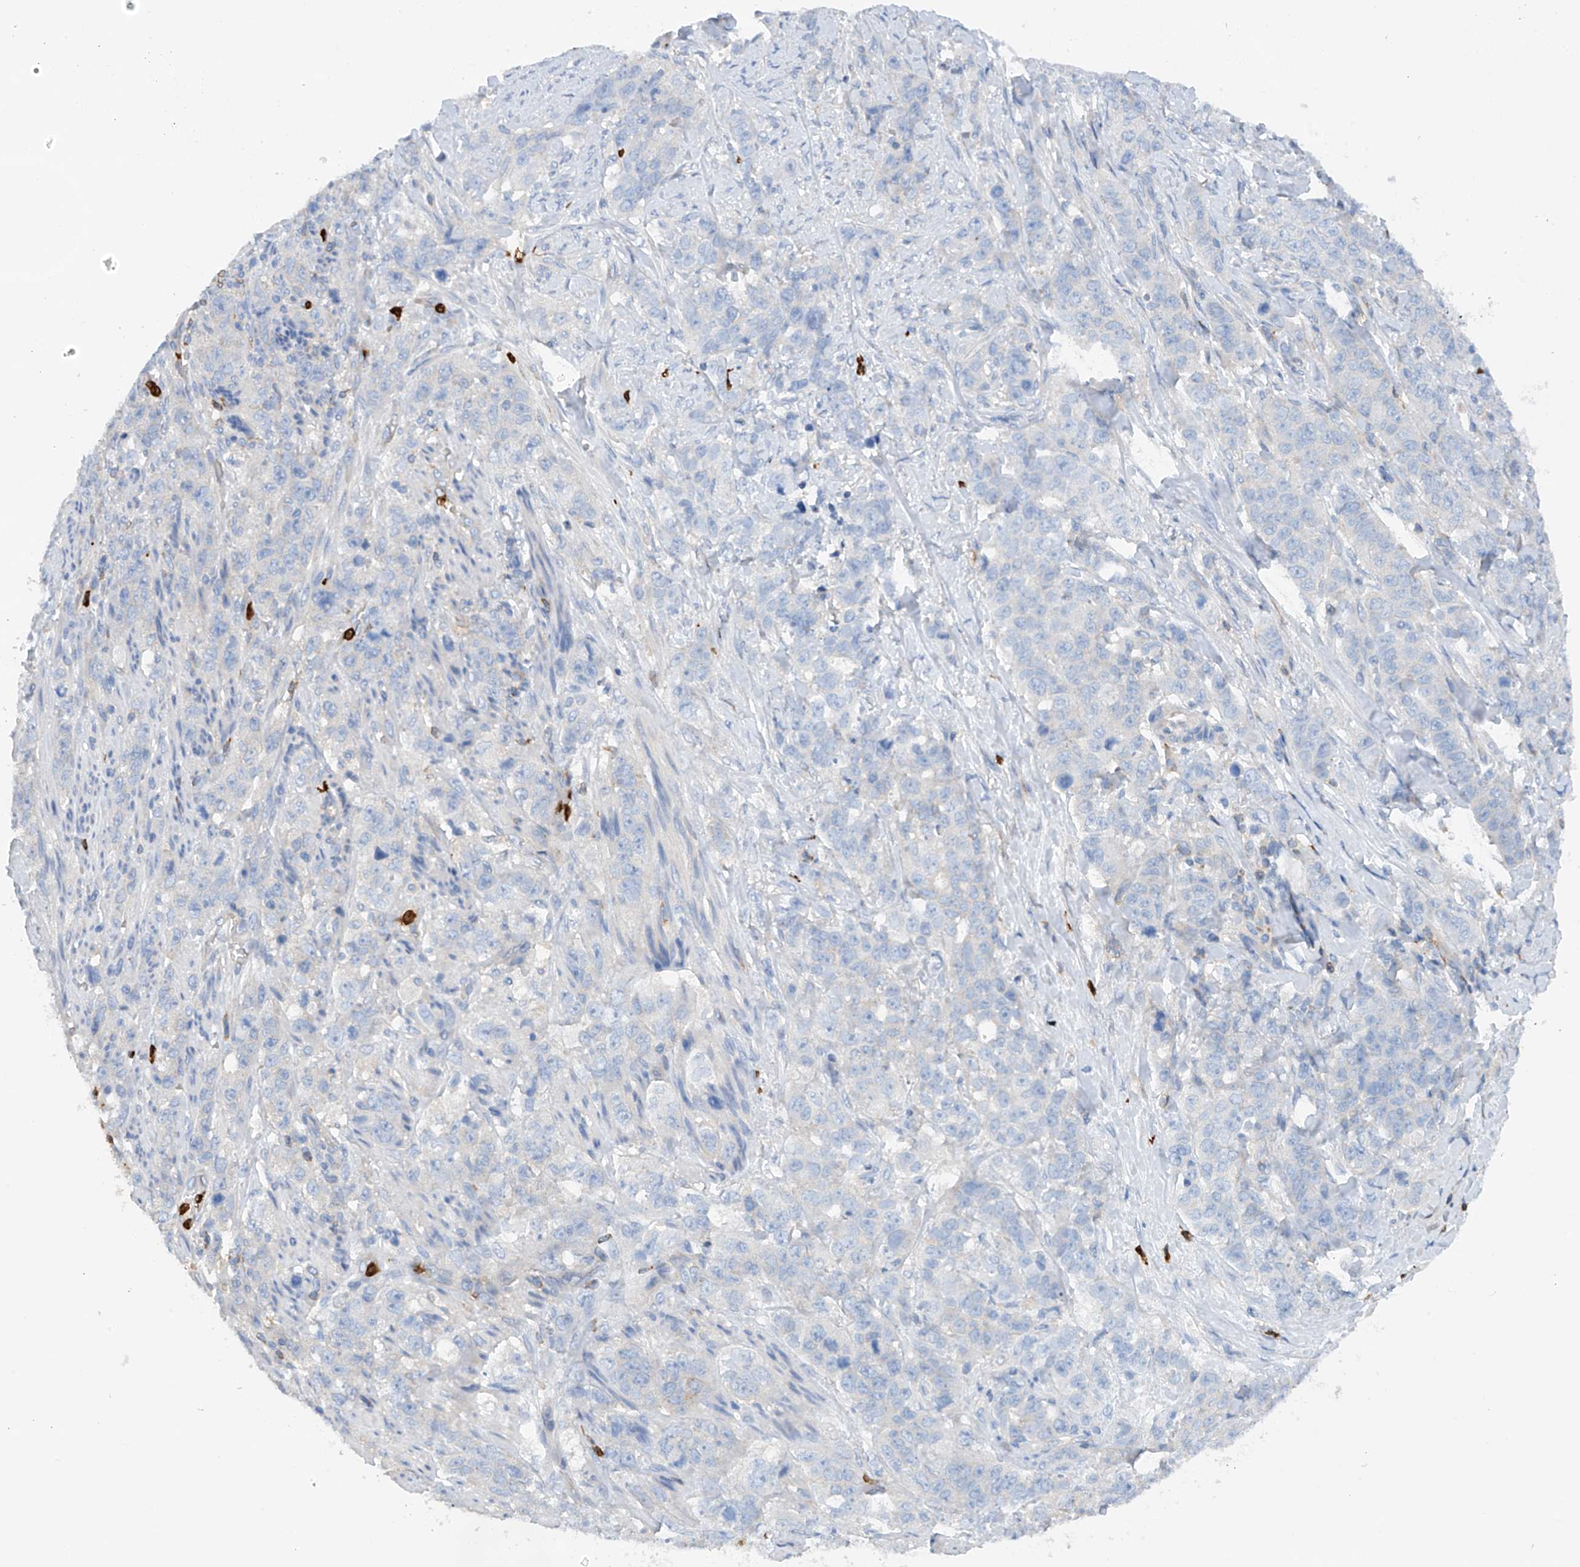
{"staining": {"intensity": "negative", "quantity": "none", "location": "none"}, "tissue": "stomach cancer", "cell_type": "Tumor cells", "image_type": "cancer", "snomed": [{"axis": "morphology", "description": "Adenocarcinoma, NOS"}, {"axis": "topography", "description": "Stomach"}], "caption": "Stomach adenocarcinoma stained for a protein using immunohistochemistry (IHC) reveals no expression tumor cells.", "gene": "PHACTR2", "patient": {"sex": "male", "age": 48}}